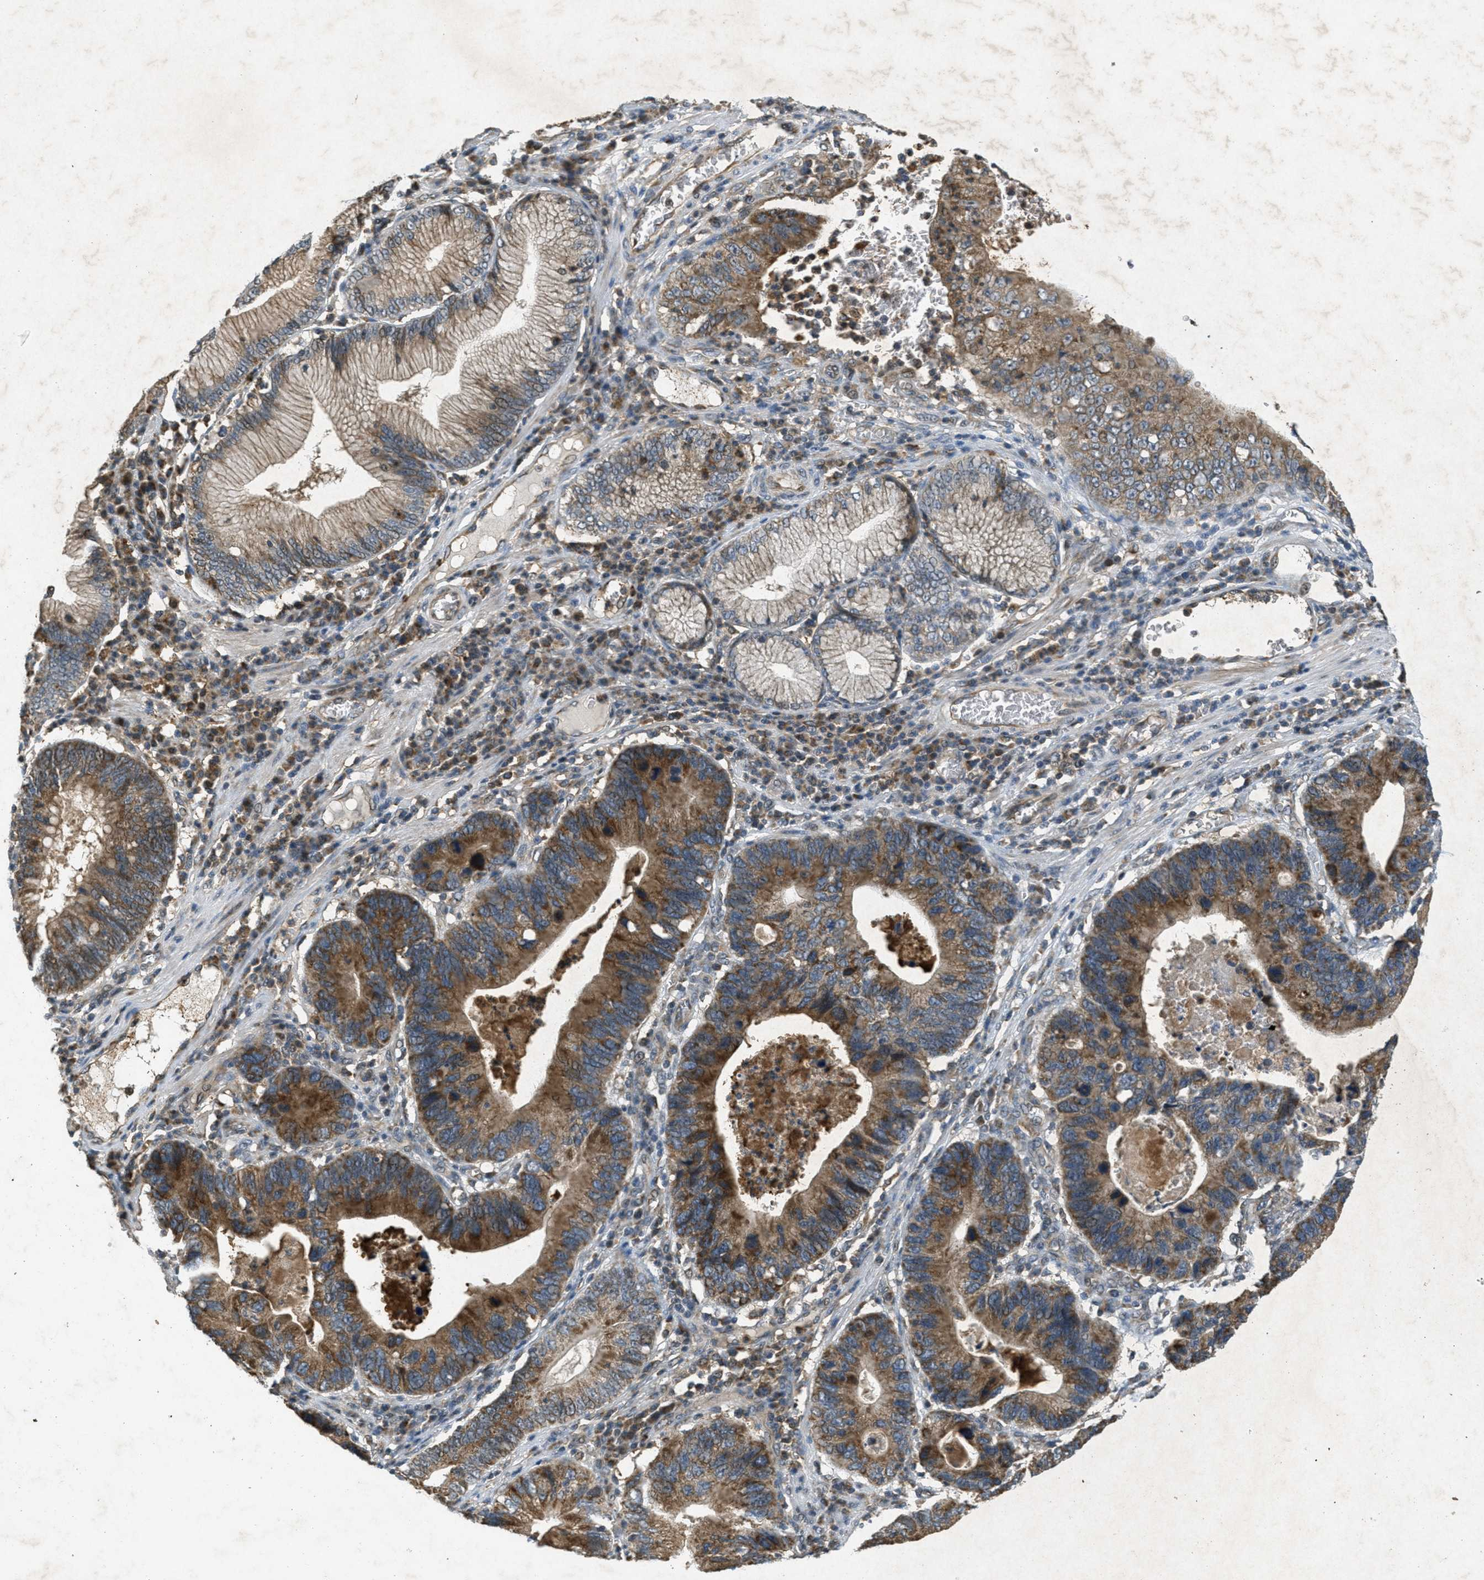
{"staining": {"intensity": "moderate", "quantity": ">75%", "location": "cytoplasmic/membranous"}, "tissue": "stomach cancer", "cell_type": "Tumor cells", "image_type": "cancer", "snomed": [{"axis": "morphology", "description": "Adenocarcinoma, NOS"}, {"axis": "topography", "description": "Stomach"}], "caption": "IHC photomicrograph of adenocarcinoma (stomach) stained for a protein (brown), which reveals medium levels of moderate cytoplasmic/membranous staining in approximately >75% of tumor cells.", "gene": "PPP1R15A", "patient": {"sex": "male", "age": 59}}